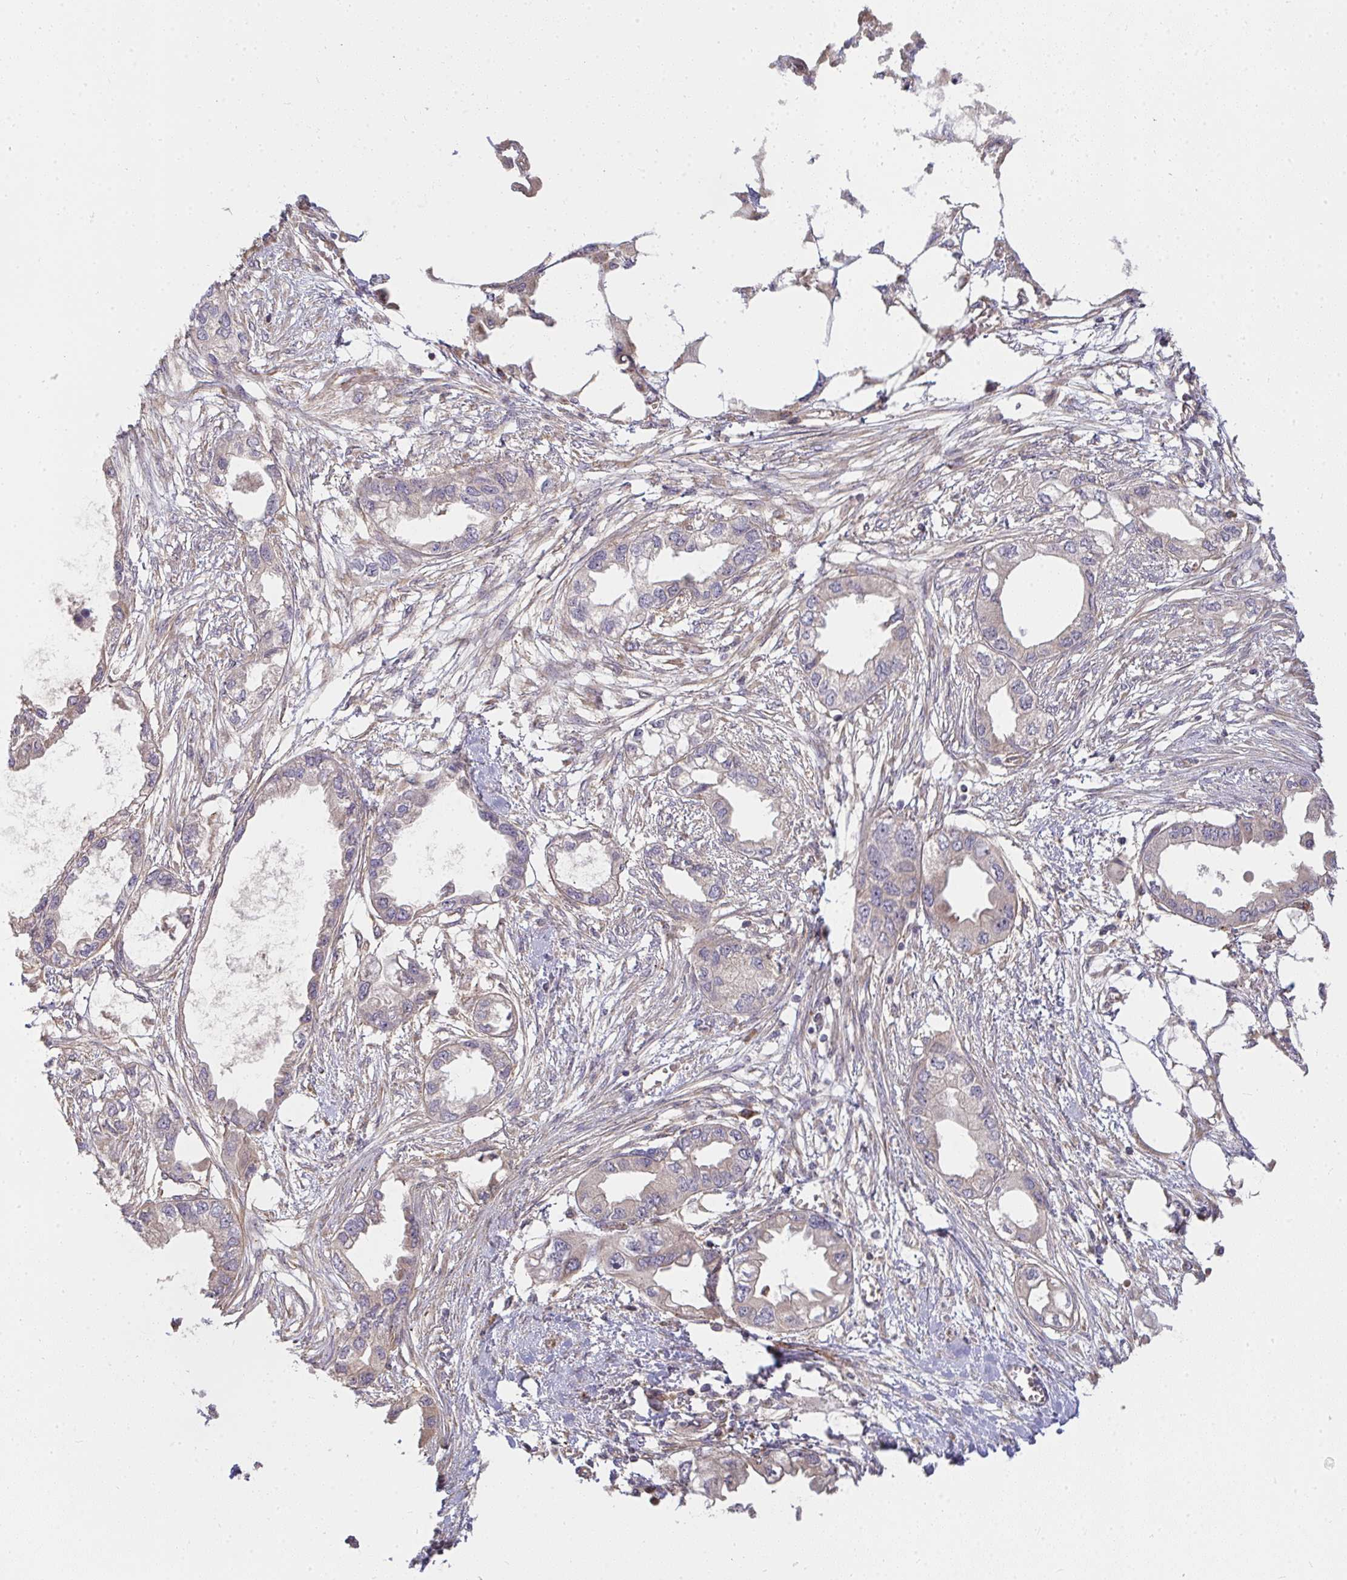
{"staining": {"intensity": "negative", "quantity": "none", "location": "none"}, "tissue": "endometrial cancer", "cell_type": "Tumor cells", "image_type": "cancer", "snomed": [{"axis": "morphology", "description": "Adenocarcinoma, NOS"}, {"axis": "morphology", "description": "Adenocarcinoma, metastatic, NOS"}, {"axis": "topography", "description": "Adipose tissue"}, {"axis": "topography", "description": "Endometrium"}], "caption": "Tumor cells are negative for protein expression in human endometrial metastatic adenocarcinoma.", "gene": "B4GALT6", "patient": {"sex": "female", "age": 67}}